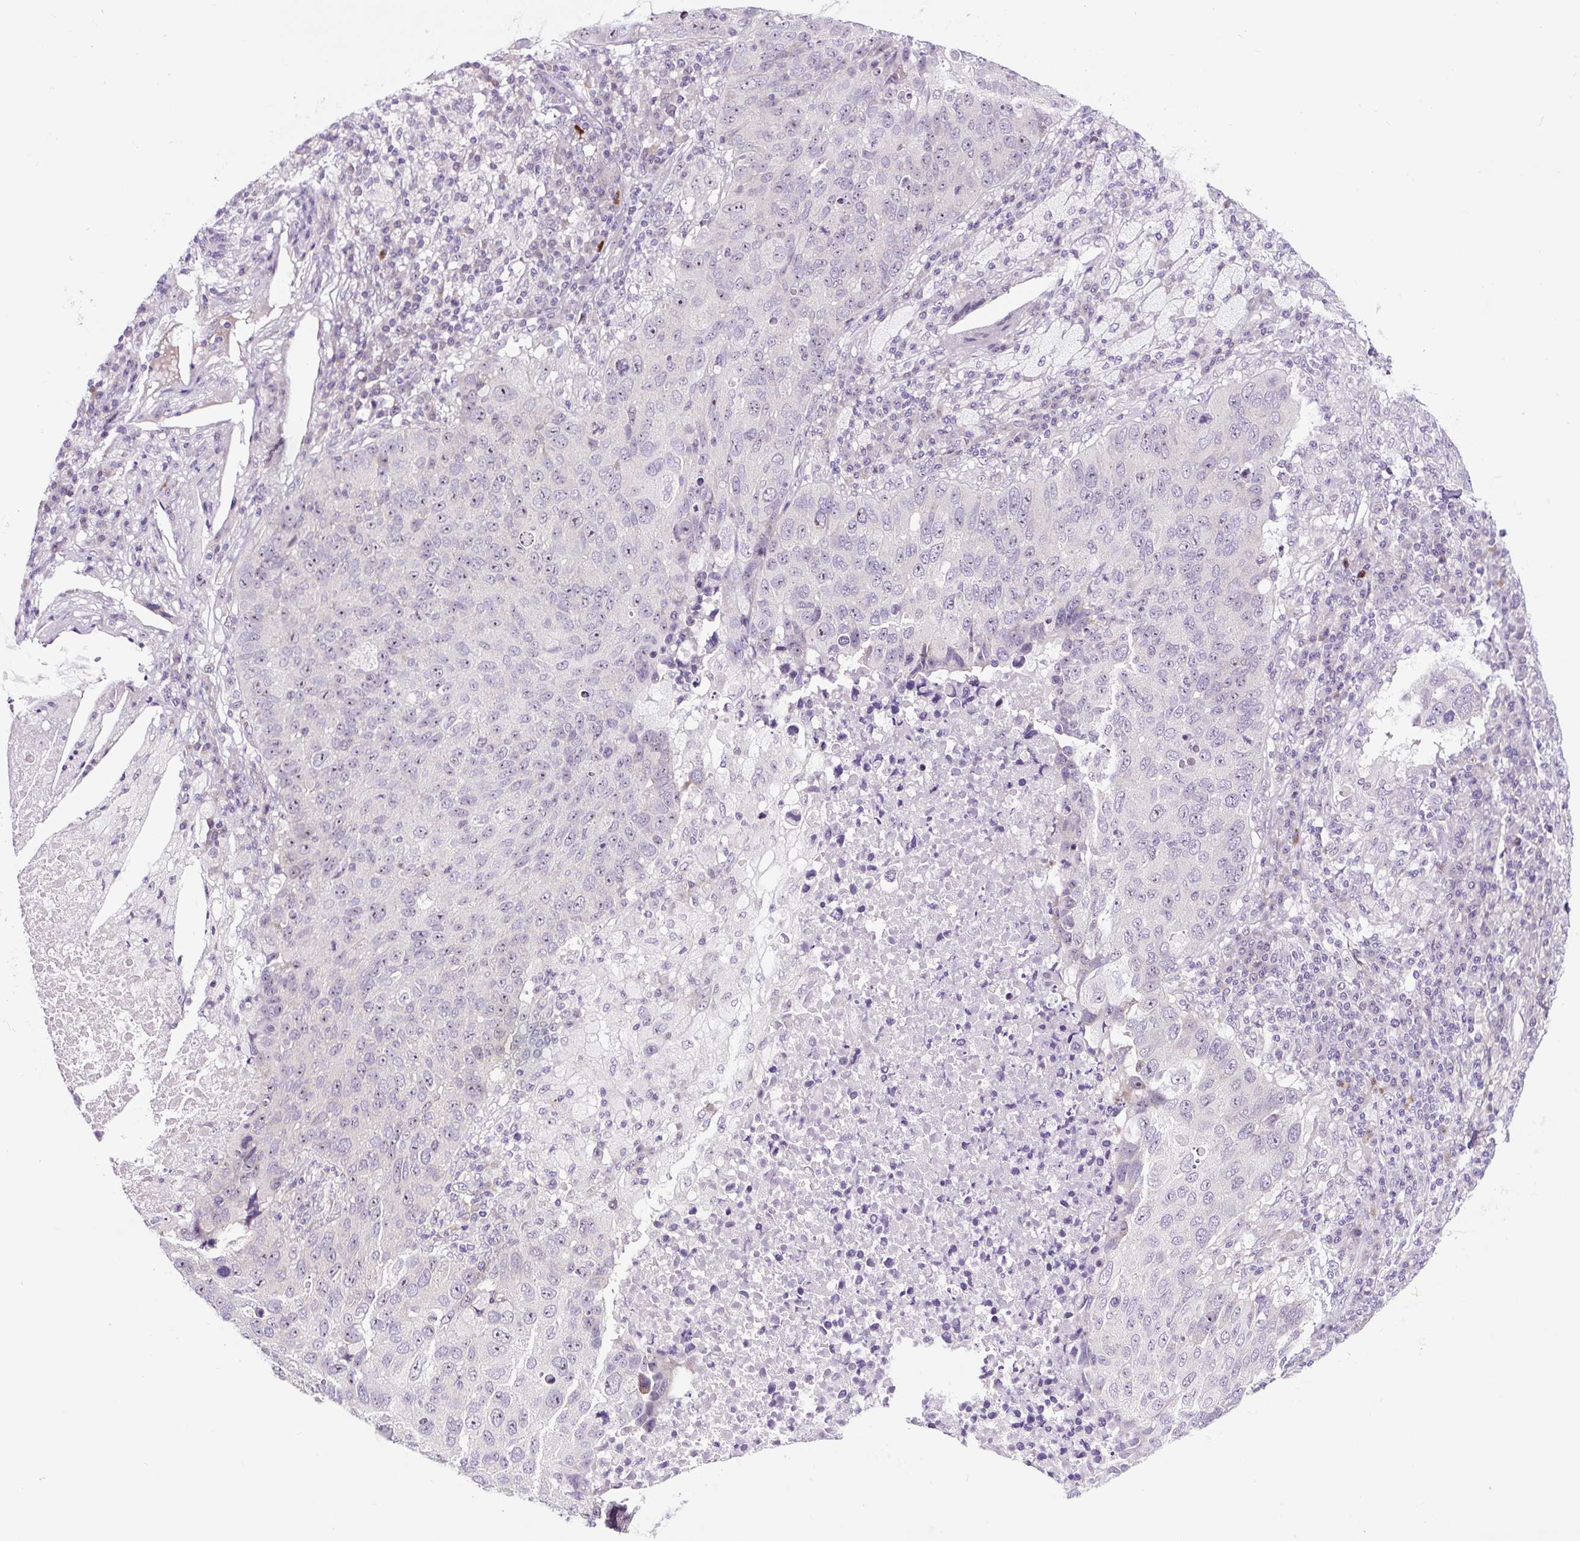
{"staining": {"intensity": "weak", "quantity": "<25%", "location": "nuclear"}, "tissue": "lung cancer", "cell_type": "Tumor cells", "image_type": "cancer", "snomed": [{"axis": "morphology", "description": "Squamous cell carcinoma, NOS"}, {"axis": "topography", "description": "Lung"}], "caption": "Immunohistochemistry photomicrograph of neoplastic tissue: human lung cancer stained with DAB (3,3'-diaminobenzidine) demonstrates no significant protein expression in tumor cells. (Stains: DAB (3,3'-diaminobenzidine) immunohistochemistry (IHC) with hematoxylin counter stain, Microscopy: brightfield microscopy at high magnification).", "gene": "NOM1", "patient": {"sex": "male", "age": 73}}